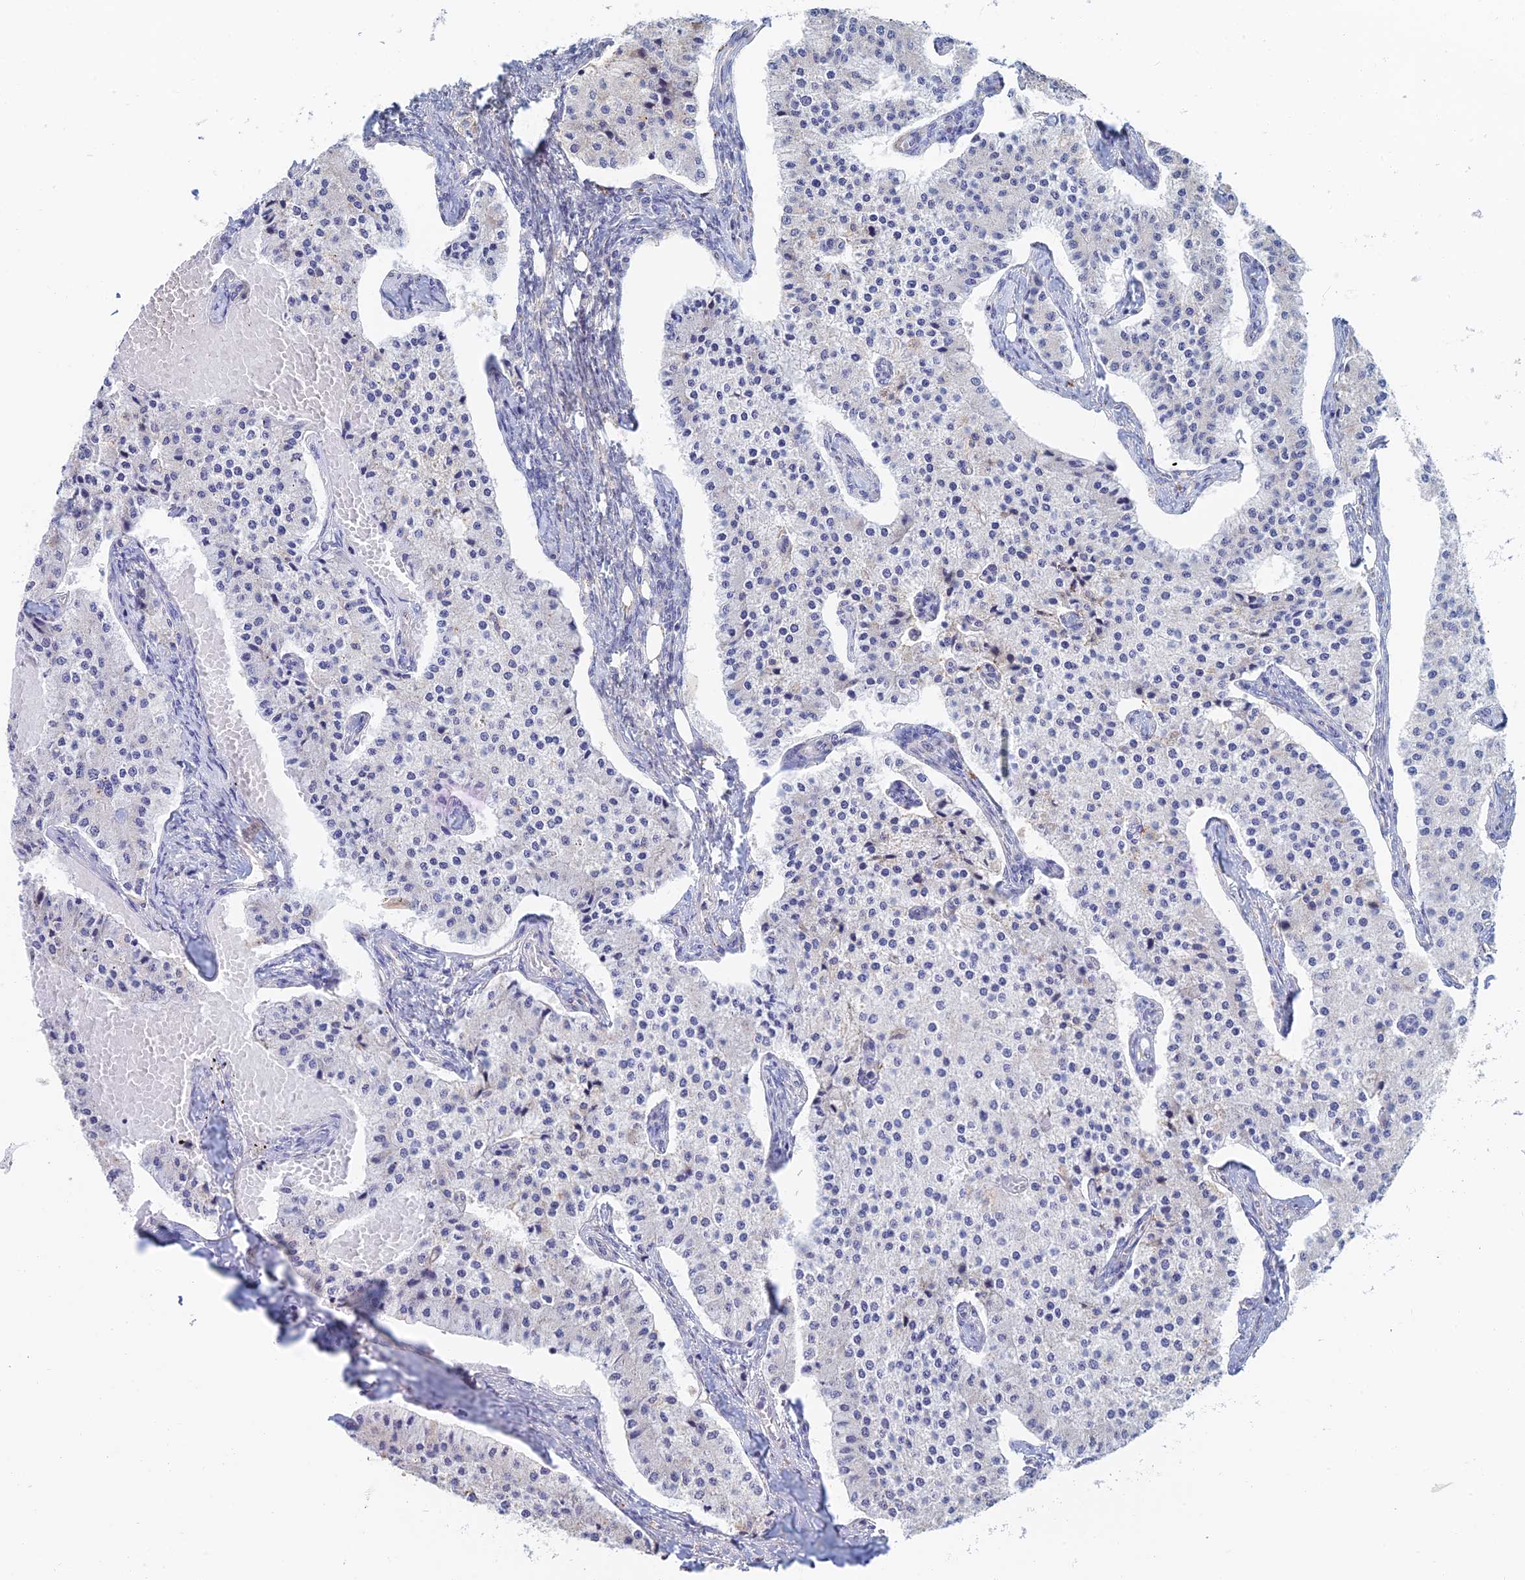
{"staining": {"intensity": "negative", "quantity": "none", "location": "none"}, "tissue": "carcinoid", "cell_type": "Tumor cells", "image_type": "cancer", "snomed": [{"axis": "morphology", "description": "Carcinoid, malignant, NOS"}, {"axis": "topography", "description": "Colon"}], "caption": "Human malignant carcinoid stained for a protein using immunohistochemistry demonstrates no staining in tumor cells.", "gene": "ZUP1", "patient": {"sex": "female", "age": 52}}